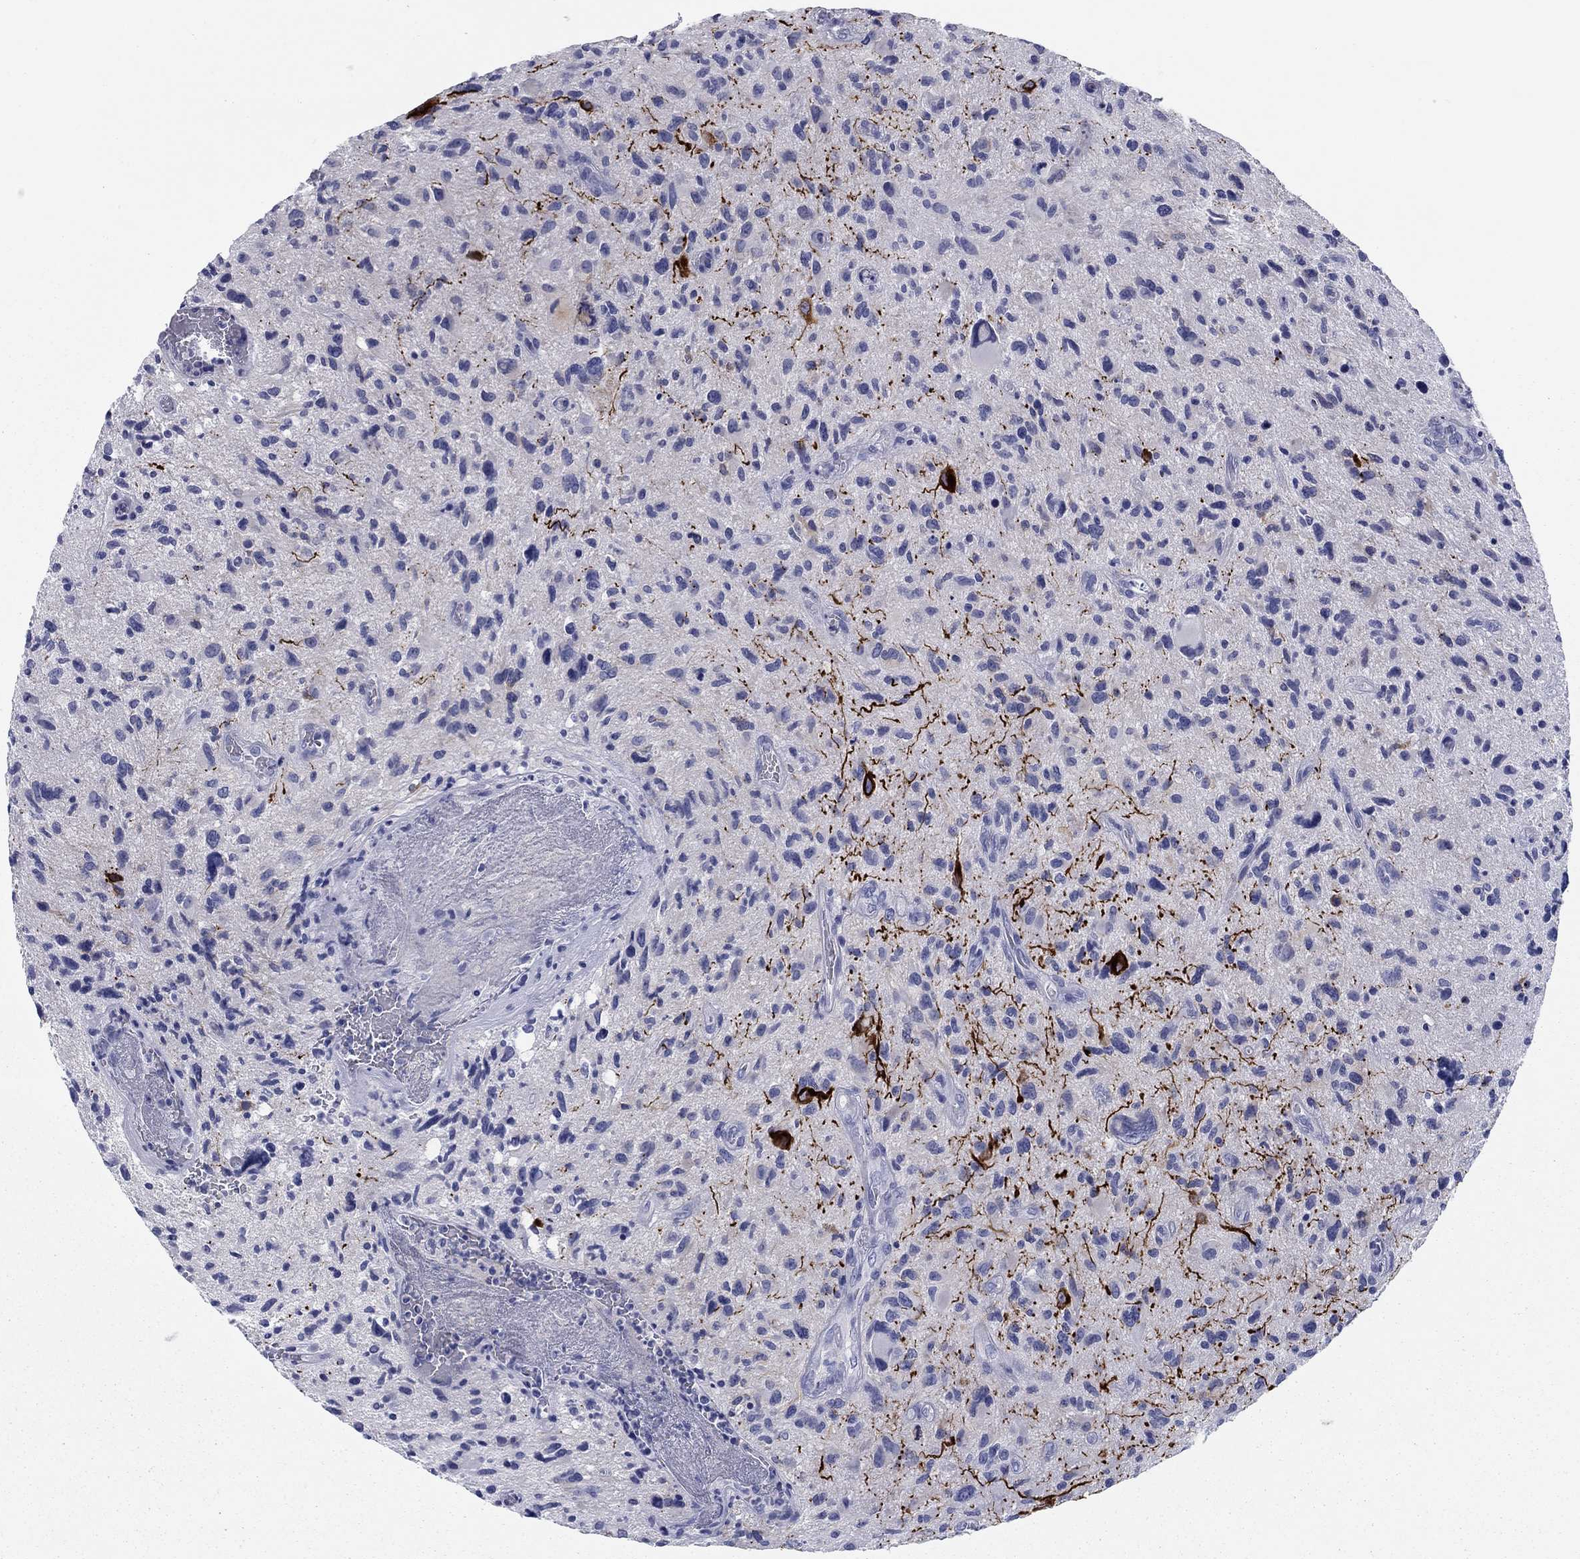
{"staining": {"intensity": "strong", "quantity": "<25%", "location": "cytoplasmic/membranous"}, "tissue": "glioma", "cell_type": "Tumor cells", "image_type": "cancer", "snomed": [{"axis": "morphology", "description": "Glioma, malignant, NOS"}, {"axis": "morphology", "description": "Glioma, malignant, High grade"}, {"axis": "topography", "description": "Brain"}], "caption": "IHC image of human malignant high-grade glioma stained for a protein (brown), which shows medium levels of strong cytoplasmic/membranous staining in about <25% of tumor cells.", "gene": "KCNH1", "patient": {"sex": "female", "age": 71}}